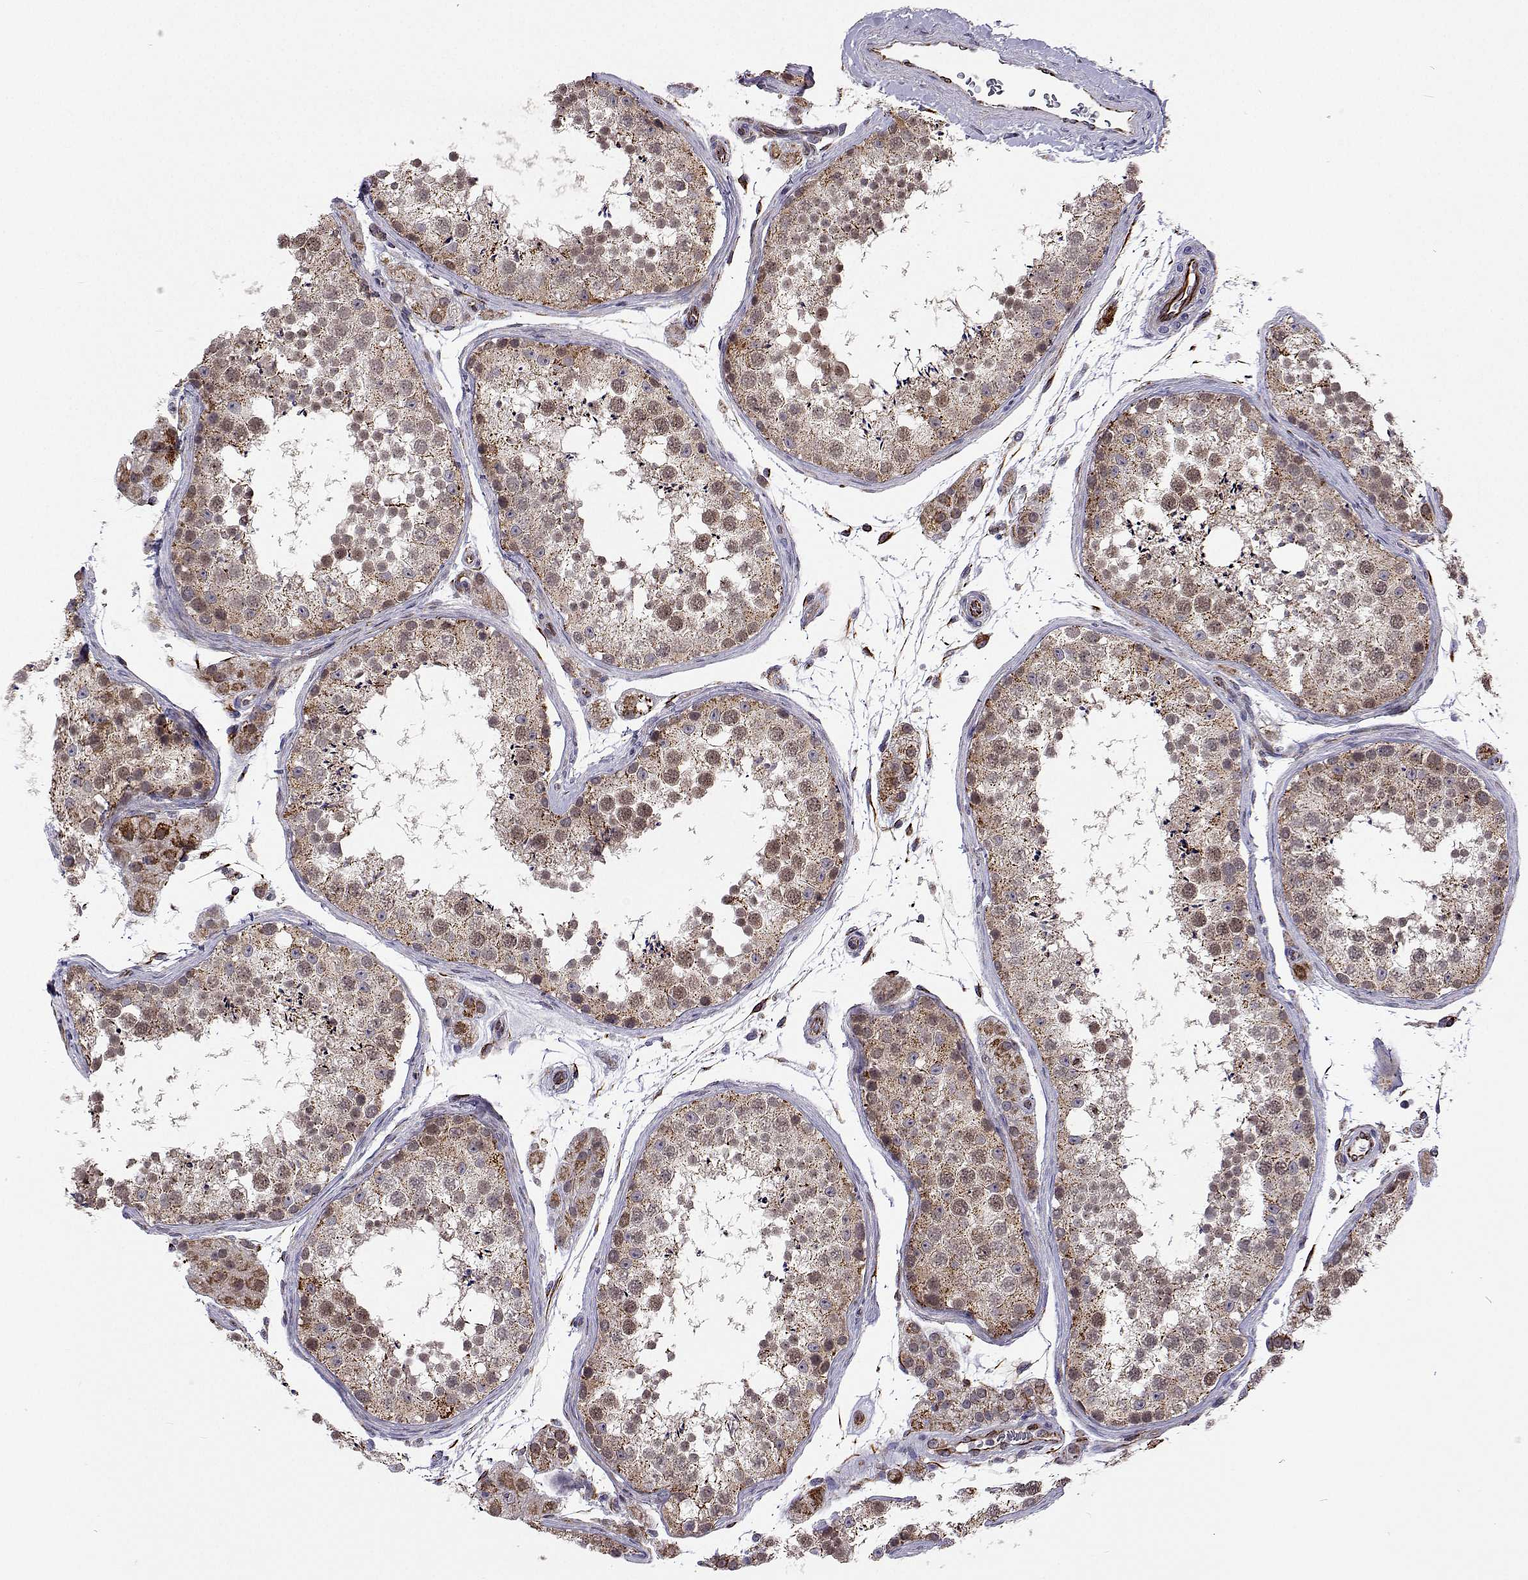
{"staining": {"intensity": "moderate", "quantity": ">75%", "location": "cytoplasmic/membranous"}, "tissue": "testis", "cell_type": "Cells in seminiferous ducts", "image_type": "normal", "snomed": [{"axis": "morphology", "description": "Normal tissue, NOS"}, {"axis": "topography", "description": "Testis"}], "caption": "Brown immunohistochemical staining in unremarkable testis exhibits moderate cytoplasmic/membranous positivity in approximately >75% of cells in seminiferous ducts.", "gene": "DHTKD1", "patient": {"sex": "male", "age": 41}}